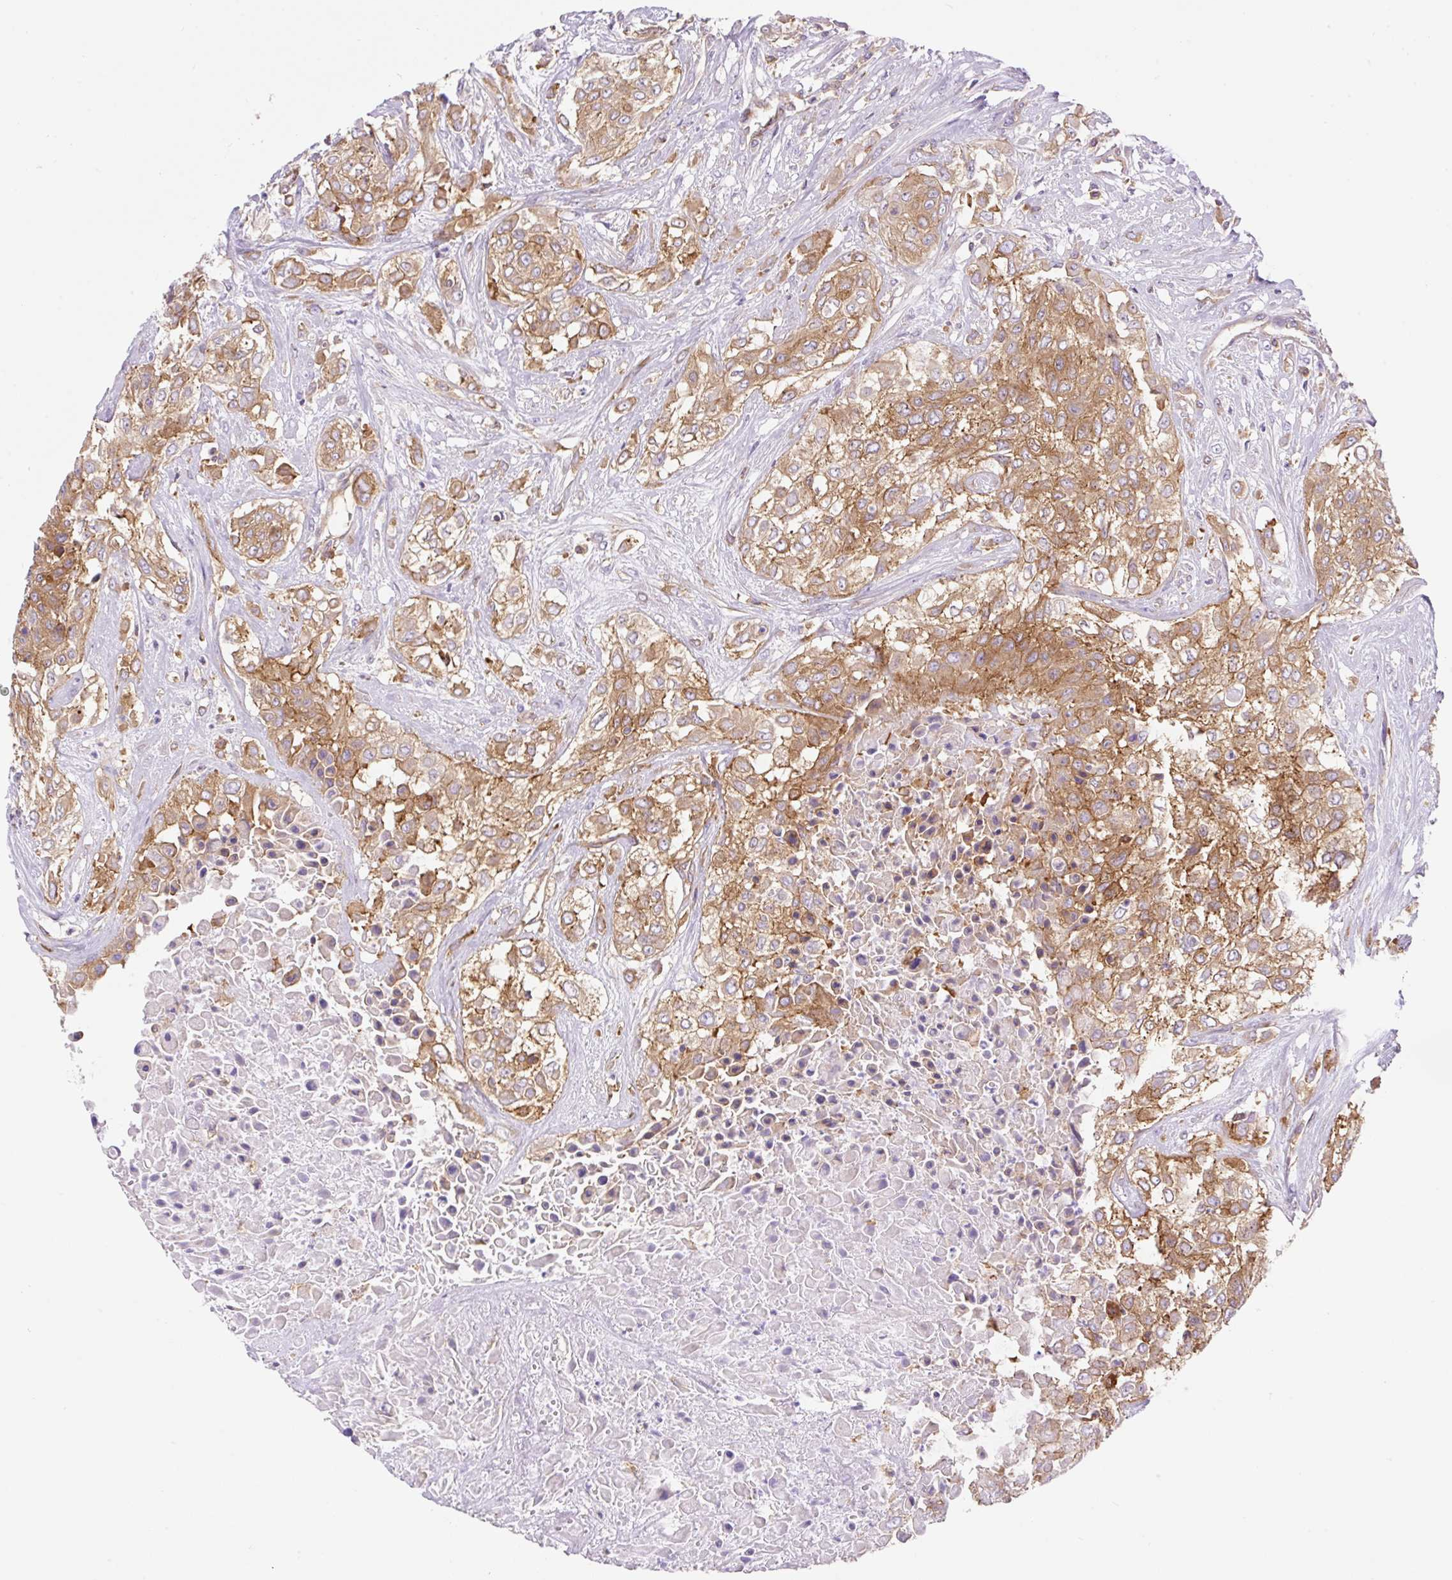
{"staining": {"intensity": "strong", "quantity": ">75%", "location": "cytoplasmic/membranous"}, "tissue": "urothelial cancer", "cell_type": "Tumor cells", "image_type": "cancer", "snomed": [{"axis": "morphology", "description": "Urothelial carcinoma, High grade"}, {"axis": "topography", "description": "Urinary bladder"}], "caption": "A high amount of strong cytoplasmic/membranous staining is appreciated in about >75% of tumor cells in high-grade urothelial carcinoma tissue. (Stains: DAB (3,3'-diaminobenzidine) in brown, nuclei in blue, Microscopy: brightfield microscopy at high magnification).", "gene": "DNM2", "patient": {"sex": "male", "age": 57}}